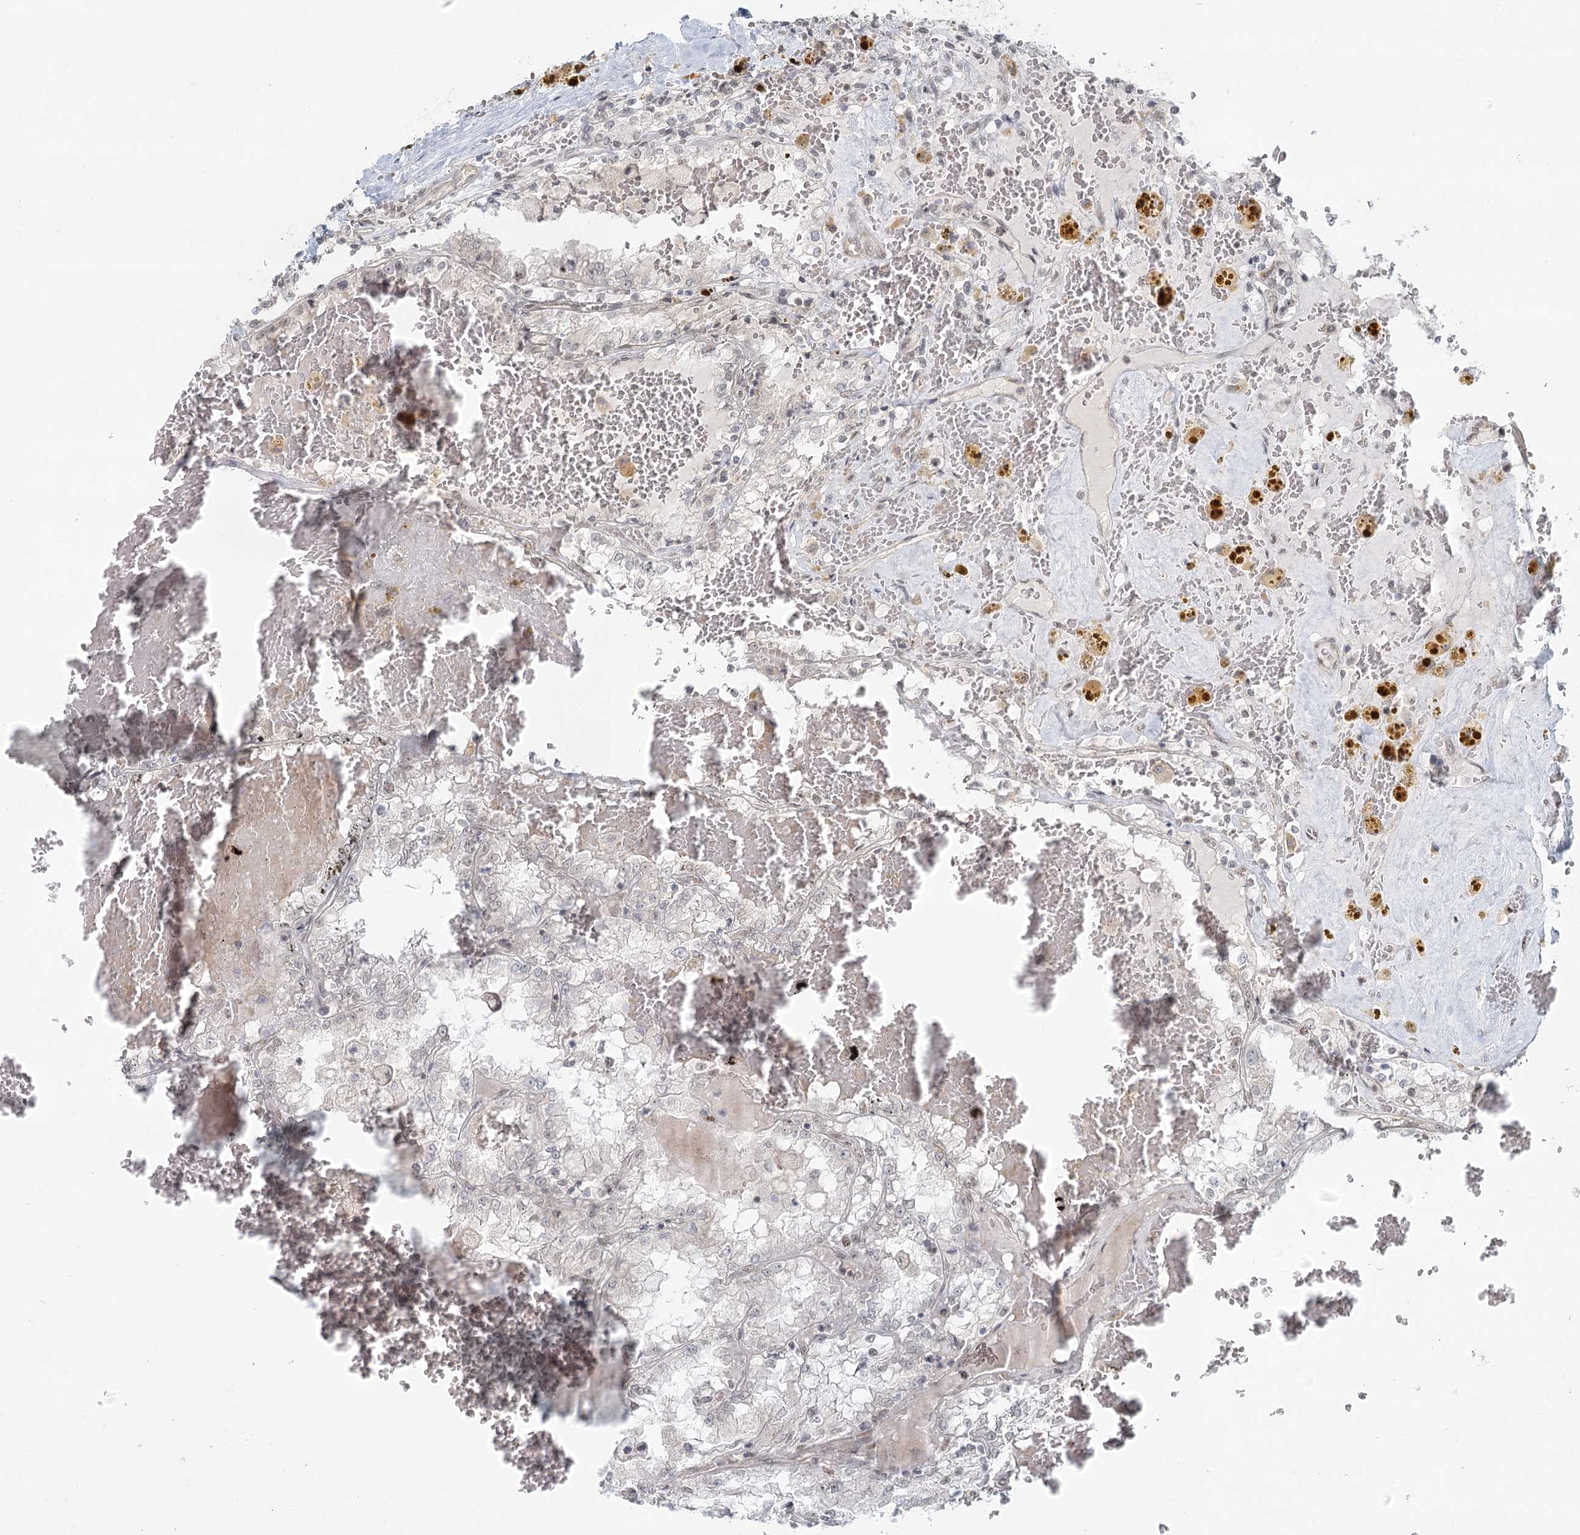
{"staining": {"intensity": "negative", "quantity": "none", "location": "none"}, "tissue": "renal cancer", "cell_type": "Tumor cells", "image_type": "cancer", "snomed": [{"axis": "morphology", "description": "Adenocarcinoma, NOS"}, {"axis": "topography", "description": "Kidney"}], "caption": "Tumor cells show no significant protein expression in renal adenocarcinoma.", "gene": "R3HCC1L", "patient": {"sex": "female", "age": 56}}